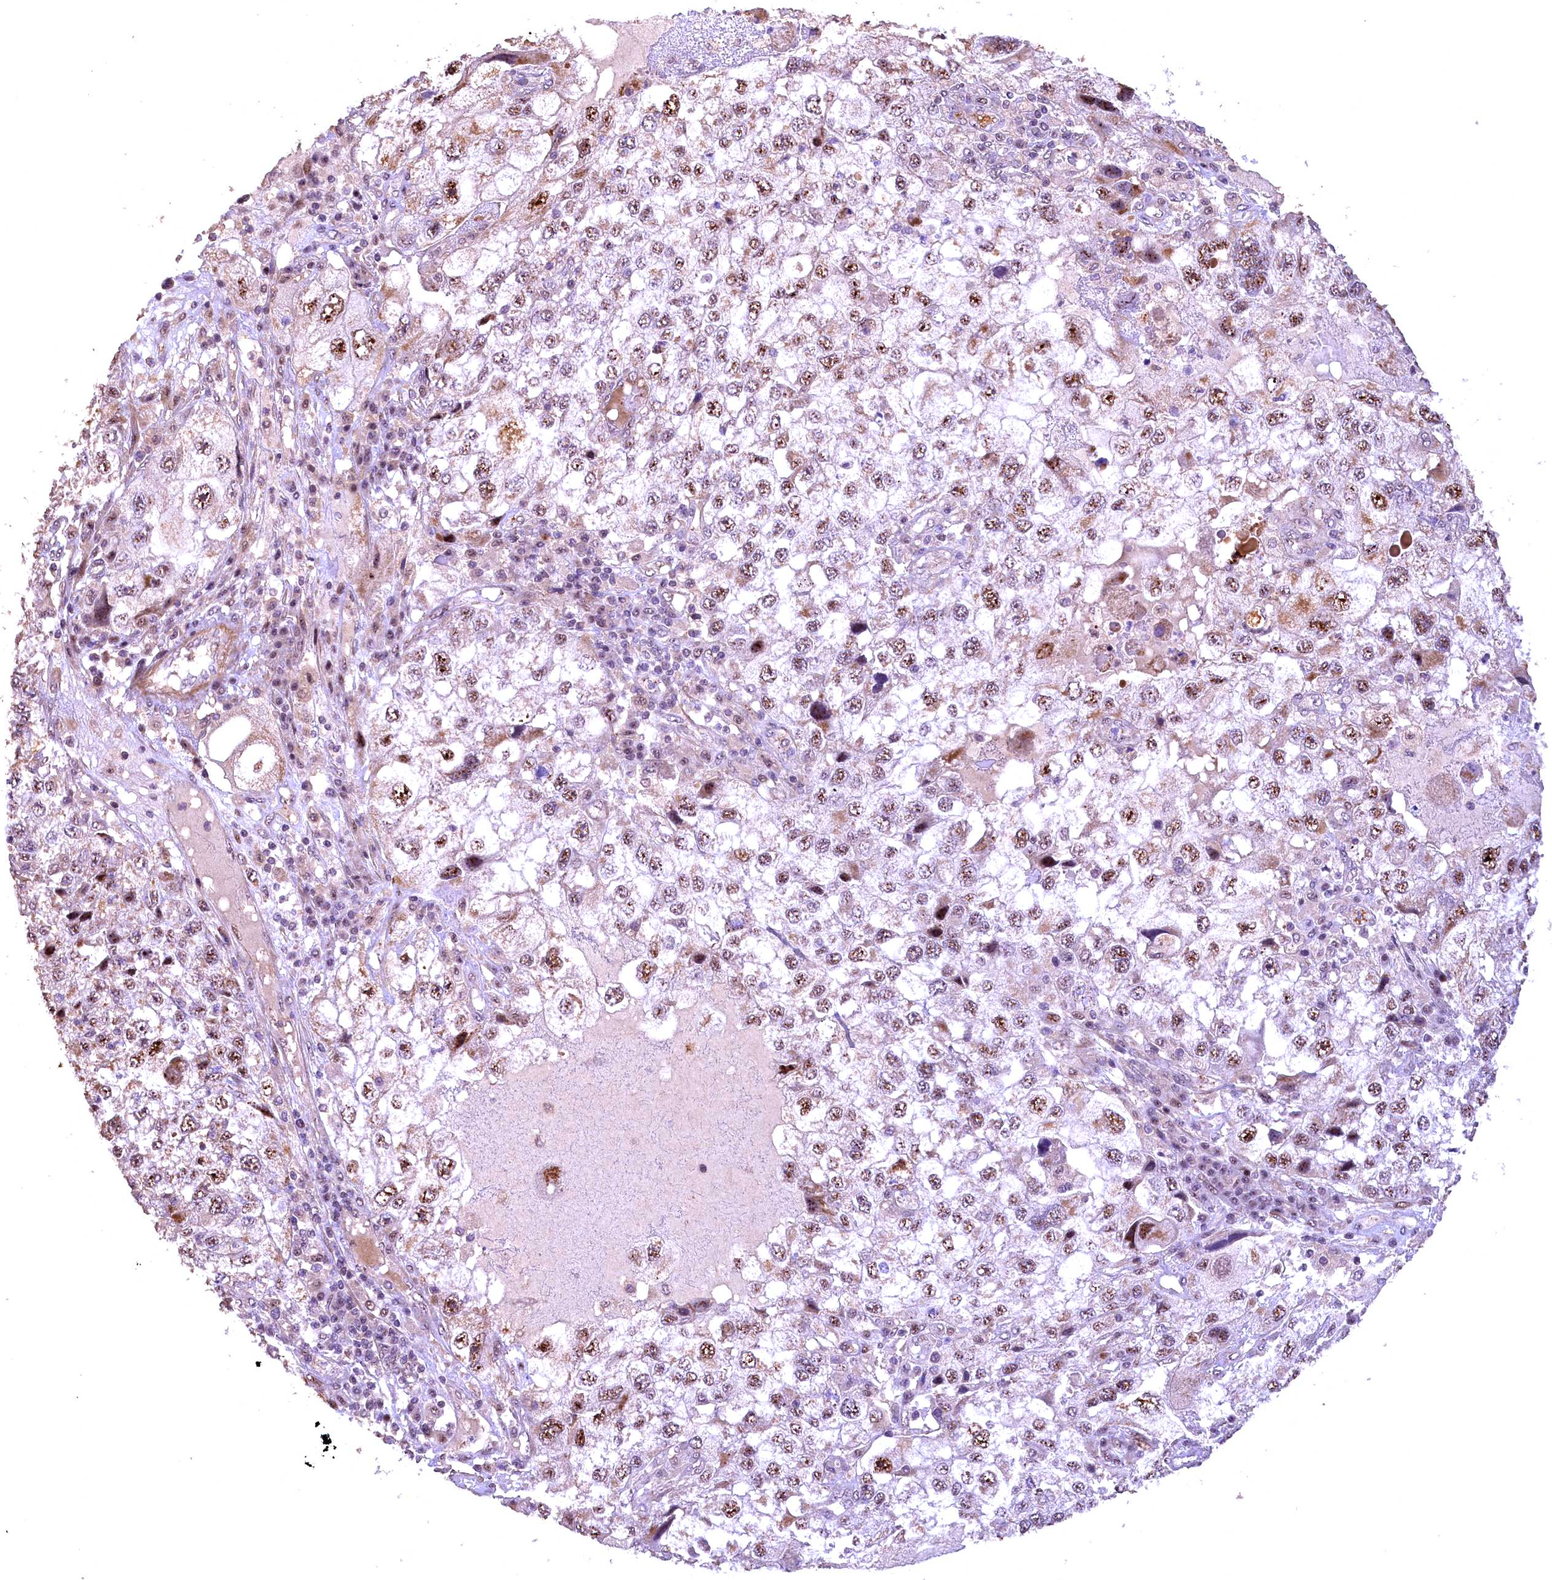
{"staining": {"intensity": "moderate", "quantity": ">75%", "location": "nuclear"}, "tissue": "endometrial cancer", "cell_type": "Tumor cells", "image_type": "cancer", "snomed": [{"axis": "morphology", "description": "Adenocarcinoma, NOS"}, {"axis": "topography", "description": "Endometrium"}], "caption": "This is an image of immunohistochemistry (IHC) staining of endometrial adenocarcinoma, which shows moderate positivity in the nuclear of tumor cells.", "gene": "FUZ", "patient": {"sex": "female", "age": 49}}